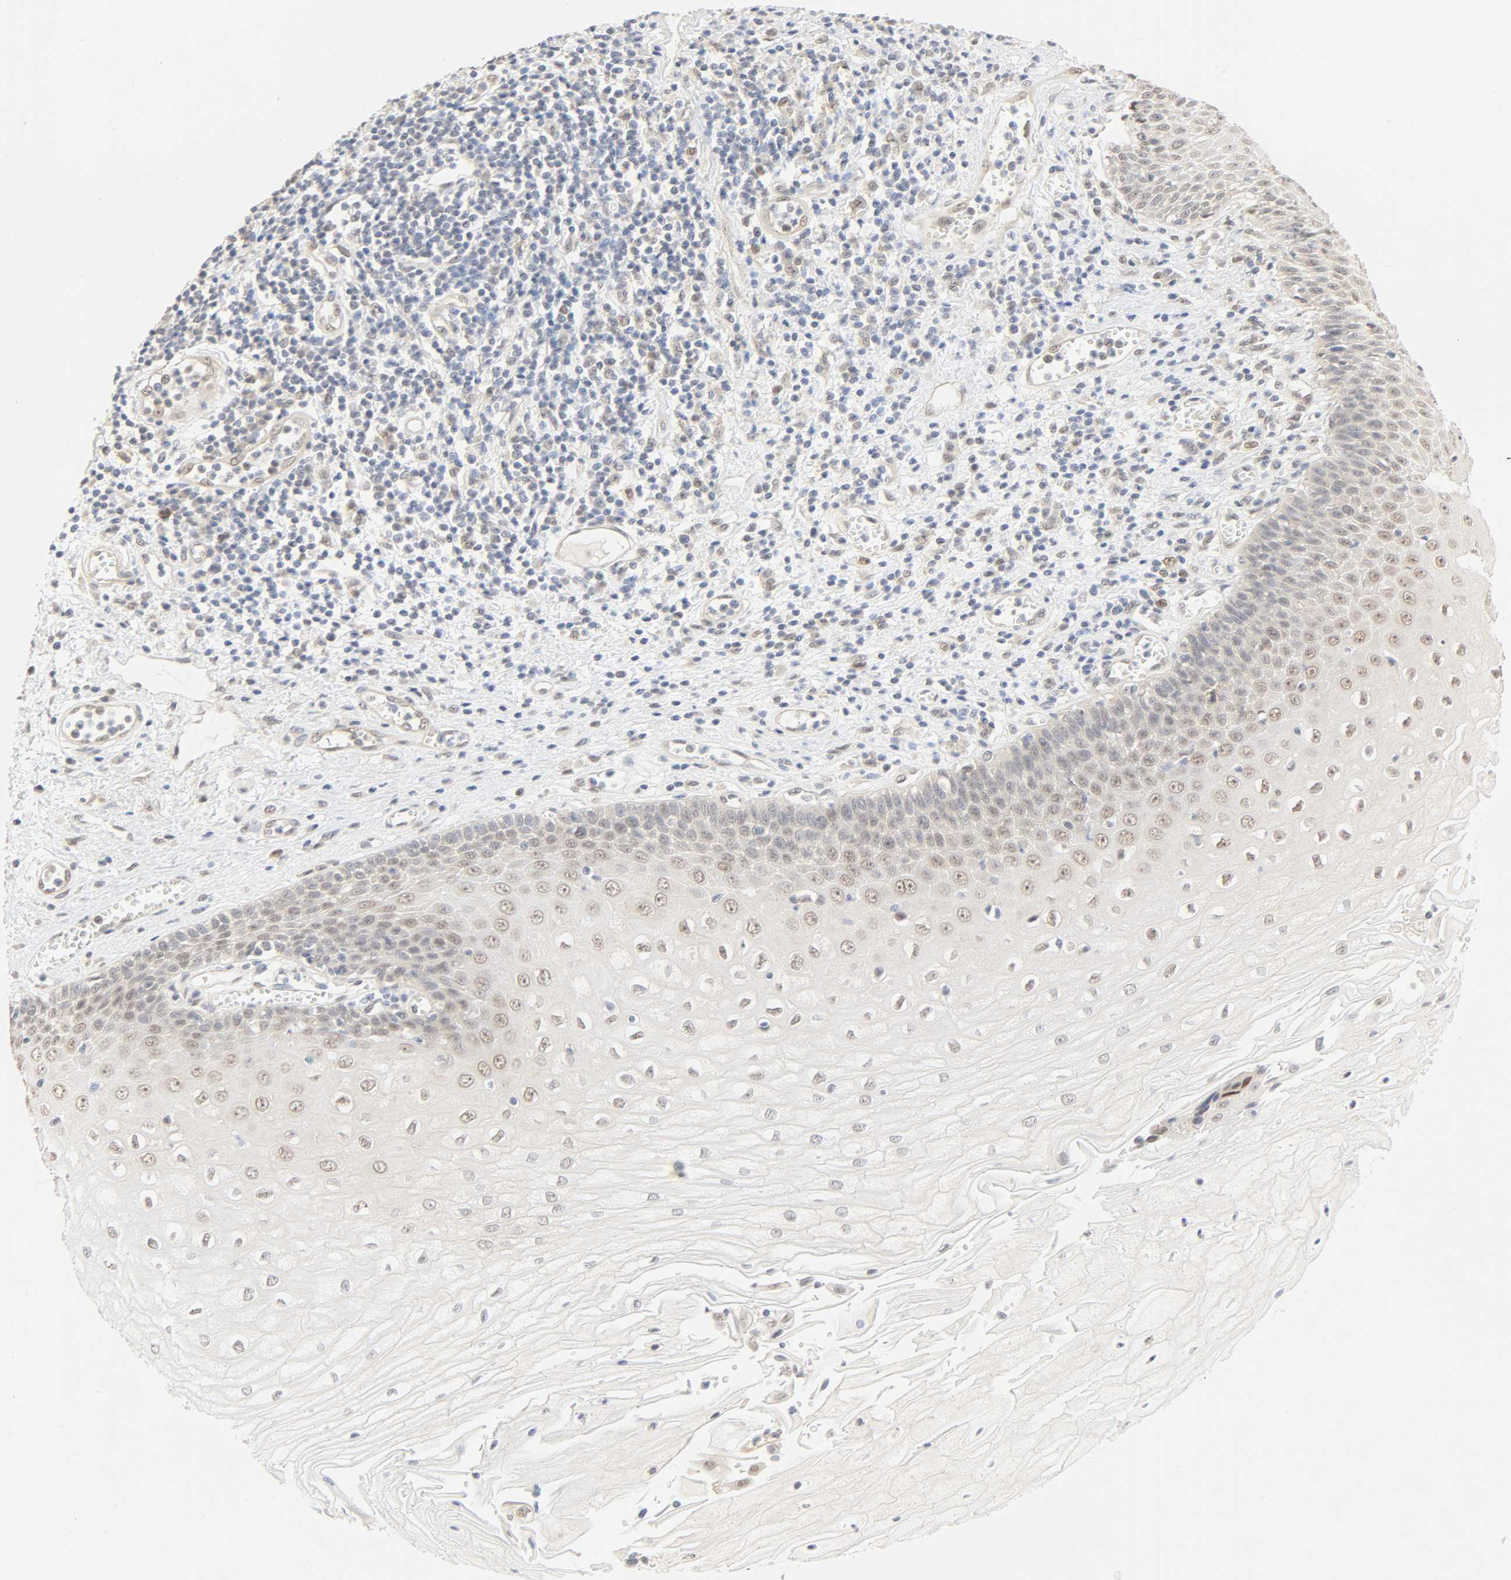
{"staining": {"intensity": "weak", "quantity": "<25%", "location": "nuclear"}, "tissue": "esophagus", "cell_type": "Squamous epithelial cells", "image_type": "normal", "snomed": [{"axis": "morphology", "description": "Normal tissue, NOS"}, {"axis": "morphology", "description": "Squamous cell carcinoma, NOS"}, {"axis": "topography", "description": "Esophagus"}], "caption": "A photomicrograph of esophagus stained for a protein displays no brown staining in squamous epithelial cells. (Immunohistochemistry, brightfield microscopy, high magnification).", "gene": "ACSS2", "patient": {"sex": "male", "age": 65}}